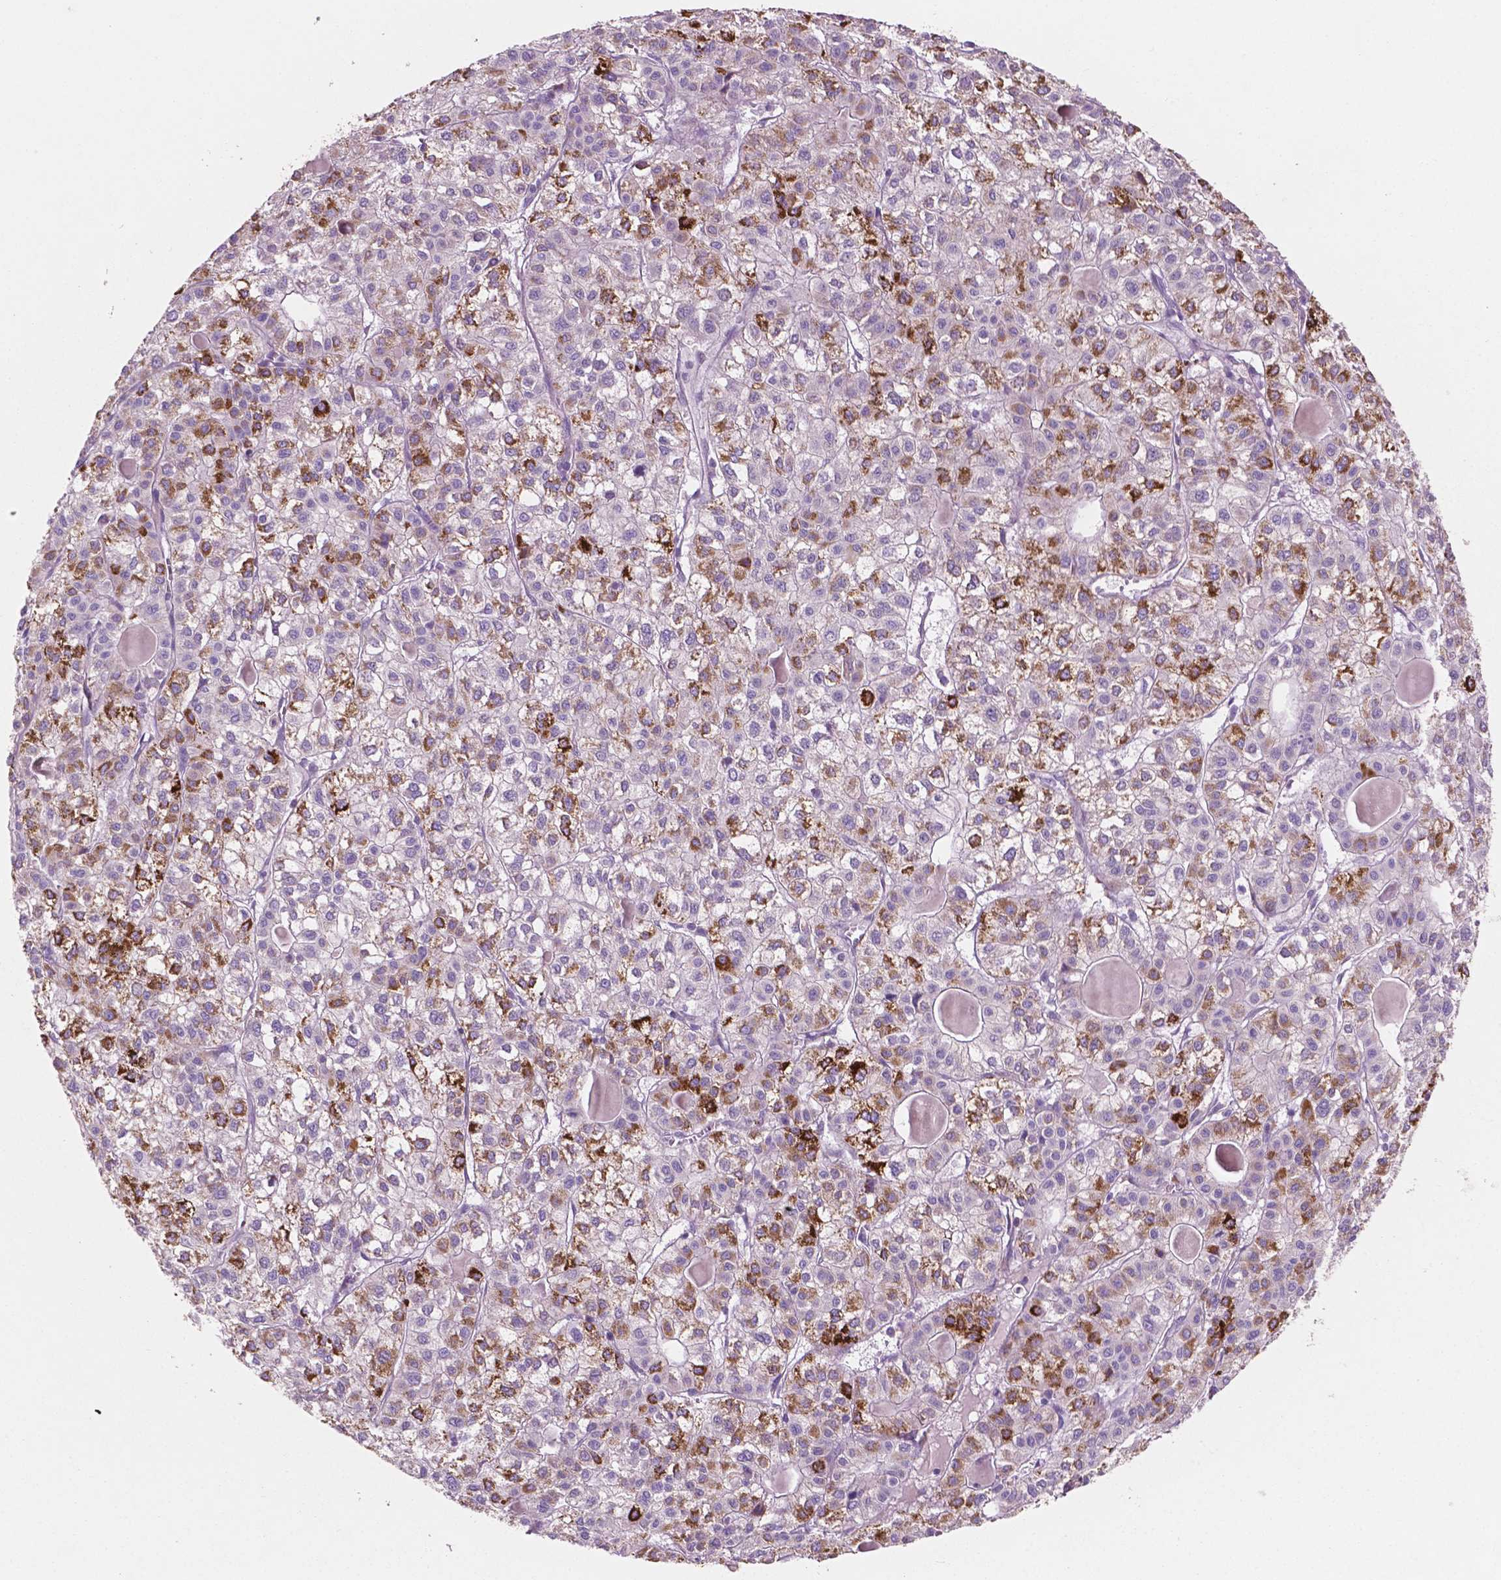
{"staining": {"intensity": "strong", "quantity": "25%-75%", "location": "cytoplasmic/membranous"}, "tissue": "liver cancer", "cell_type": "Tumor cells", "image_type": "cancer", "snomed": [{"axis": "morphology", "description": "Carcinoma, Hepatocellular, NOS"}, {"axis": "topography", "description": "Liver"}], "caption": "This is an image of immunohistochemistry (IHC) staining of liver cancer (hepatocellular carcinoma), which shows strong staining in the cytoplasmic/membranous of tumor cells.", "gene": "LRP1B", "patient": {"sex": "female", "age": 43}}